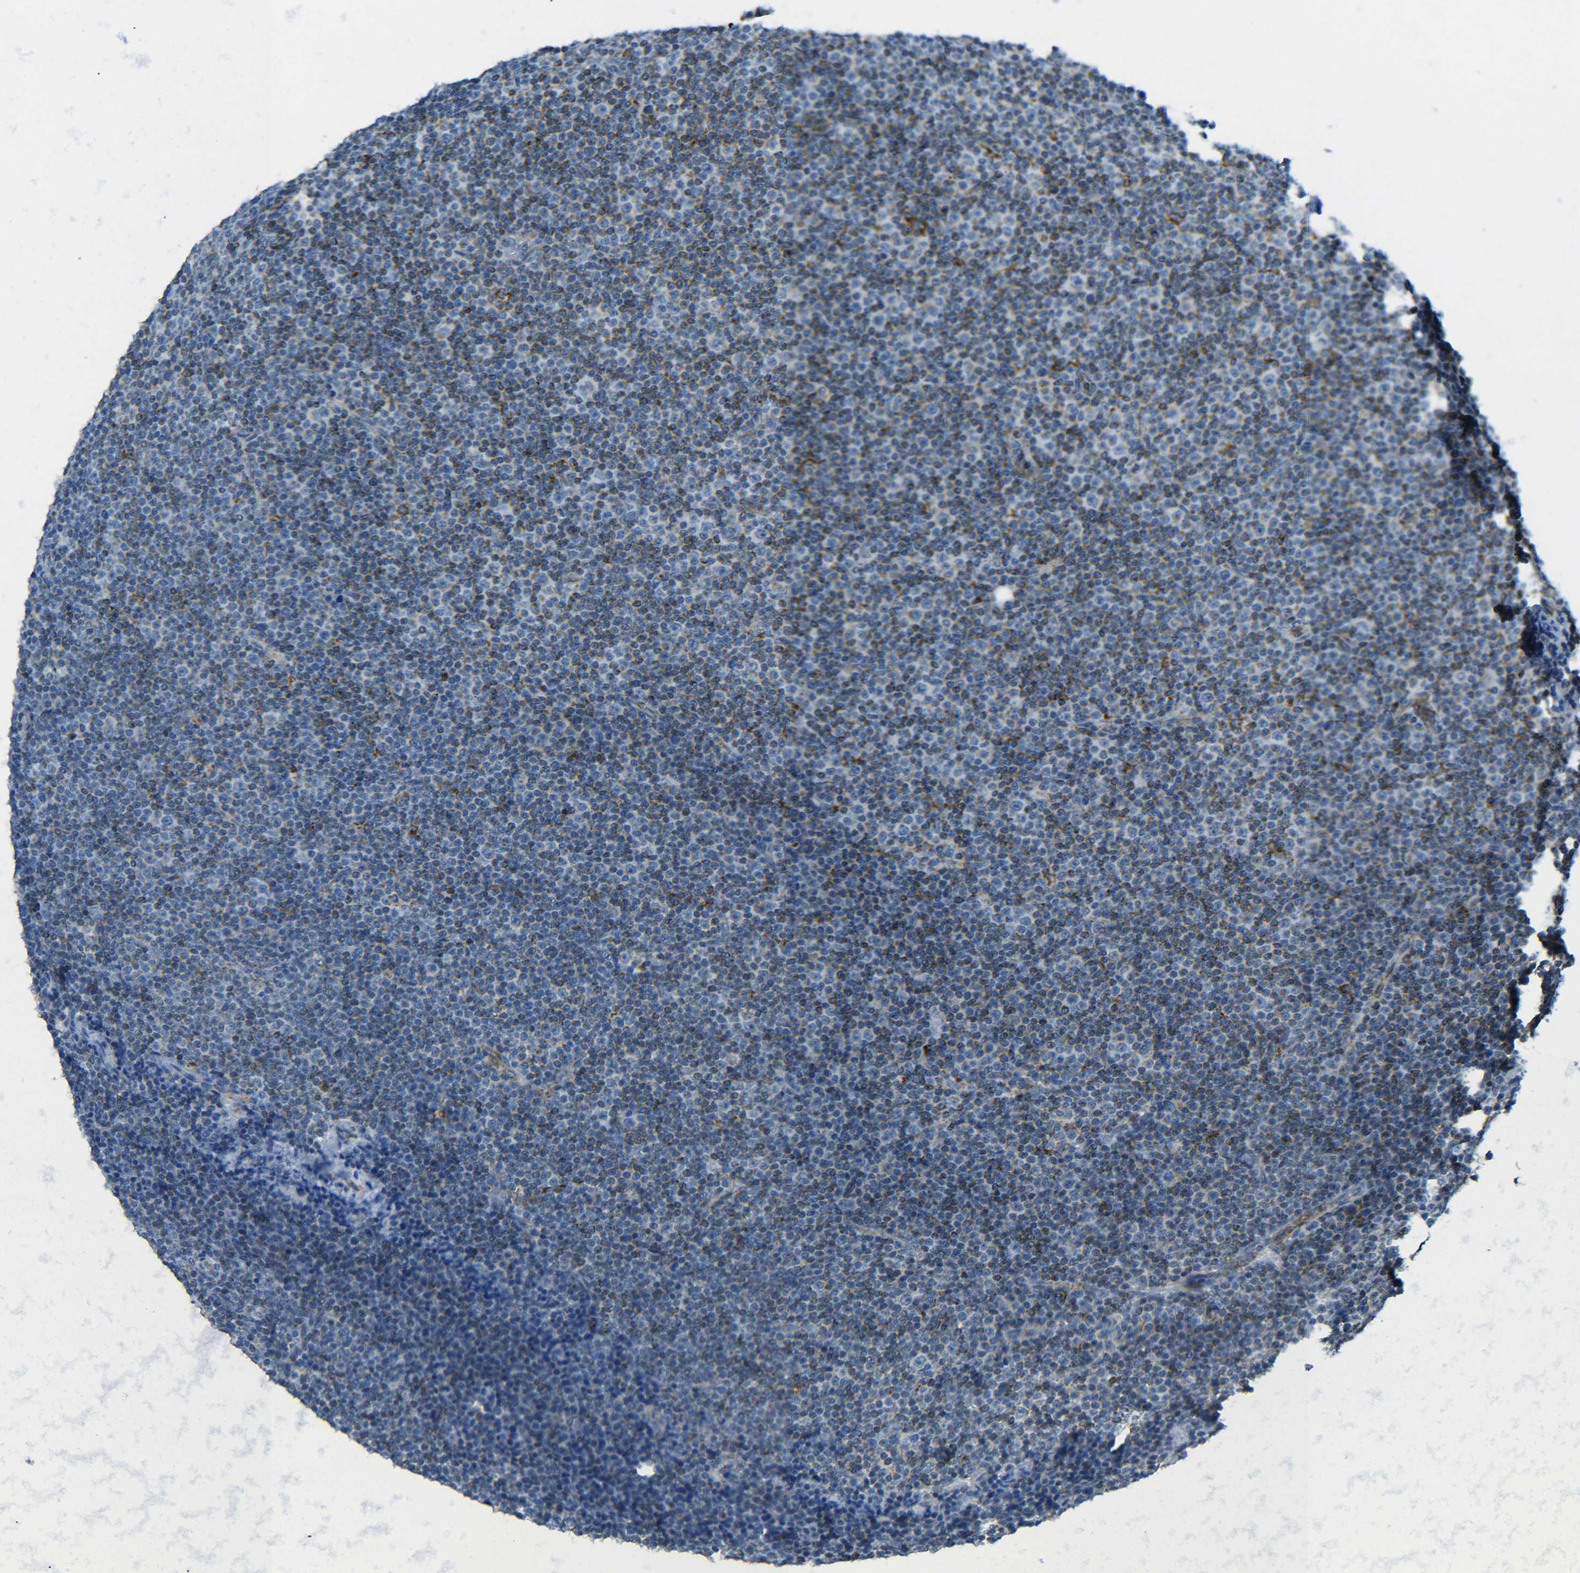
{"staining": {"intensity": "strong", "quantity": "<25%", "location": "cytoplasmic/membranous"}, "tissue": "lymphoma", "cell_type": "Tumor cells", "image_type": "cancer", "snomed": [{"axis": "morphology", "description": "Malignant lymphoma, non-Hodgkin's type, Low grade"}, {"axis": "topography", "description": "Lymph node"}], "caption": "Protein positivity by immunohistochemistry (IHC) displays strong cytoplasmic/membranous positivity in approximately <25% of tumor cells in lymphoma.", "gene": "CYB5R1", "patient": {"sex": "female", "age": 67}}